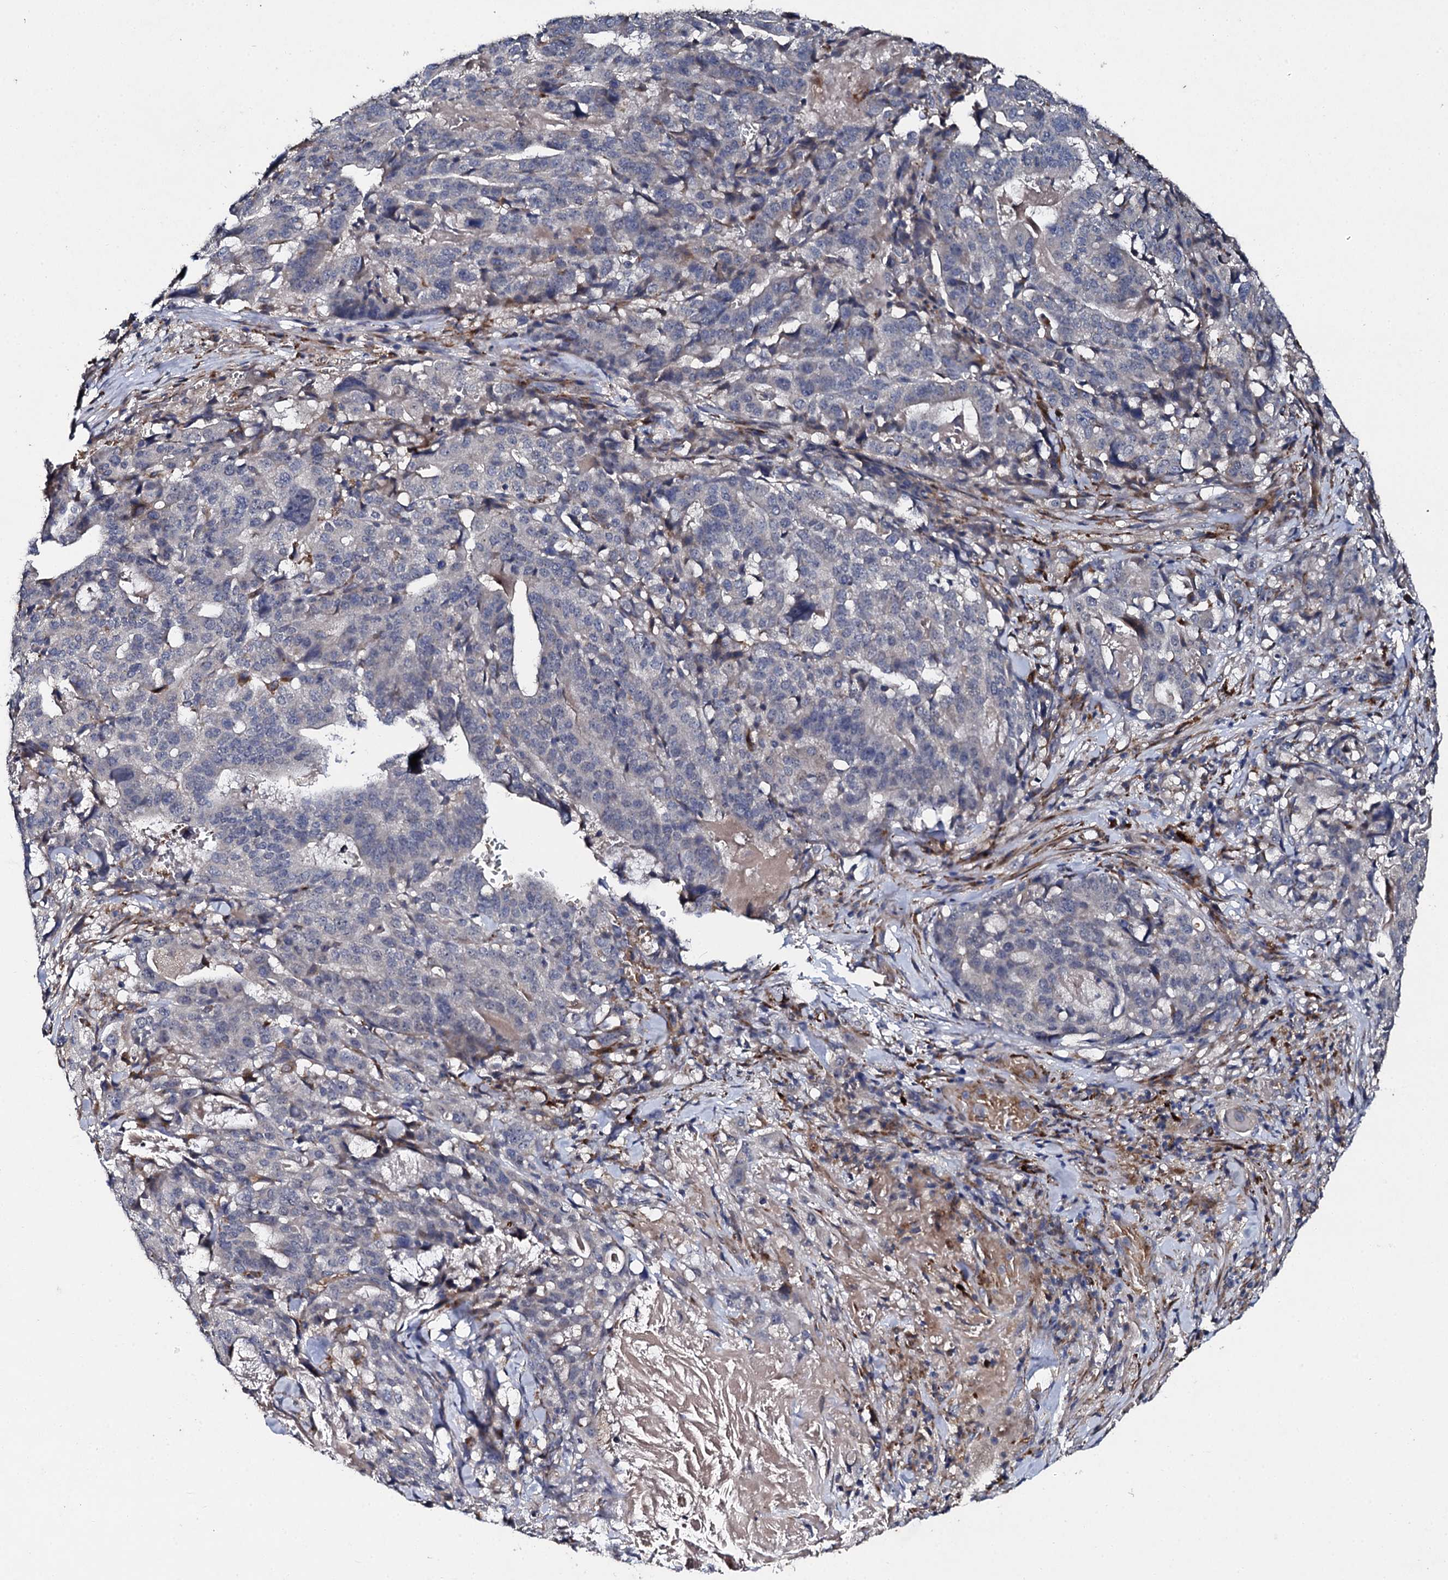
{"staining": {"intensity": "negative", "quantity": "none", "location": "none"}, "tissue": "stomach cancer", "cell_type": "Tumor cells", "image_type": "cancer", "snomed": [{"axis": "morphology", "description": "Adenocarcinoma, NOS"}, {"axis": "topography", "description": "Stomach"}], "caption": "Tumor cells are negative for protein expression in human stomach cancer.", "gene": "LRRC28", "patient": {"sex": "male", "age": 48}}